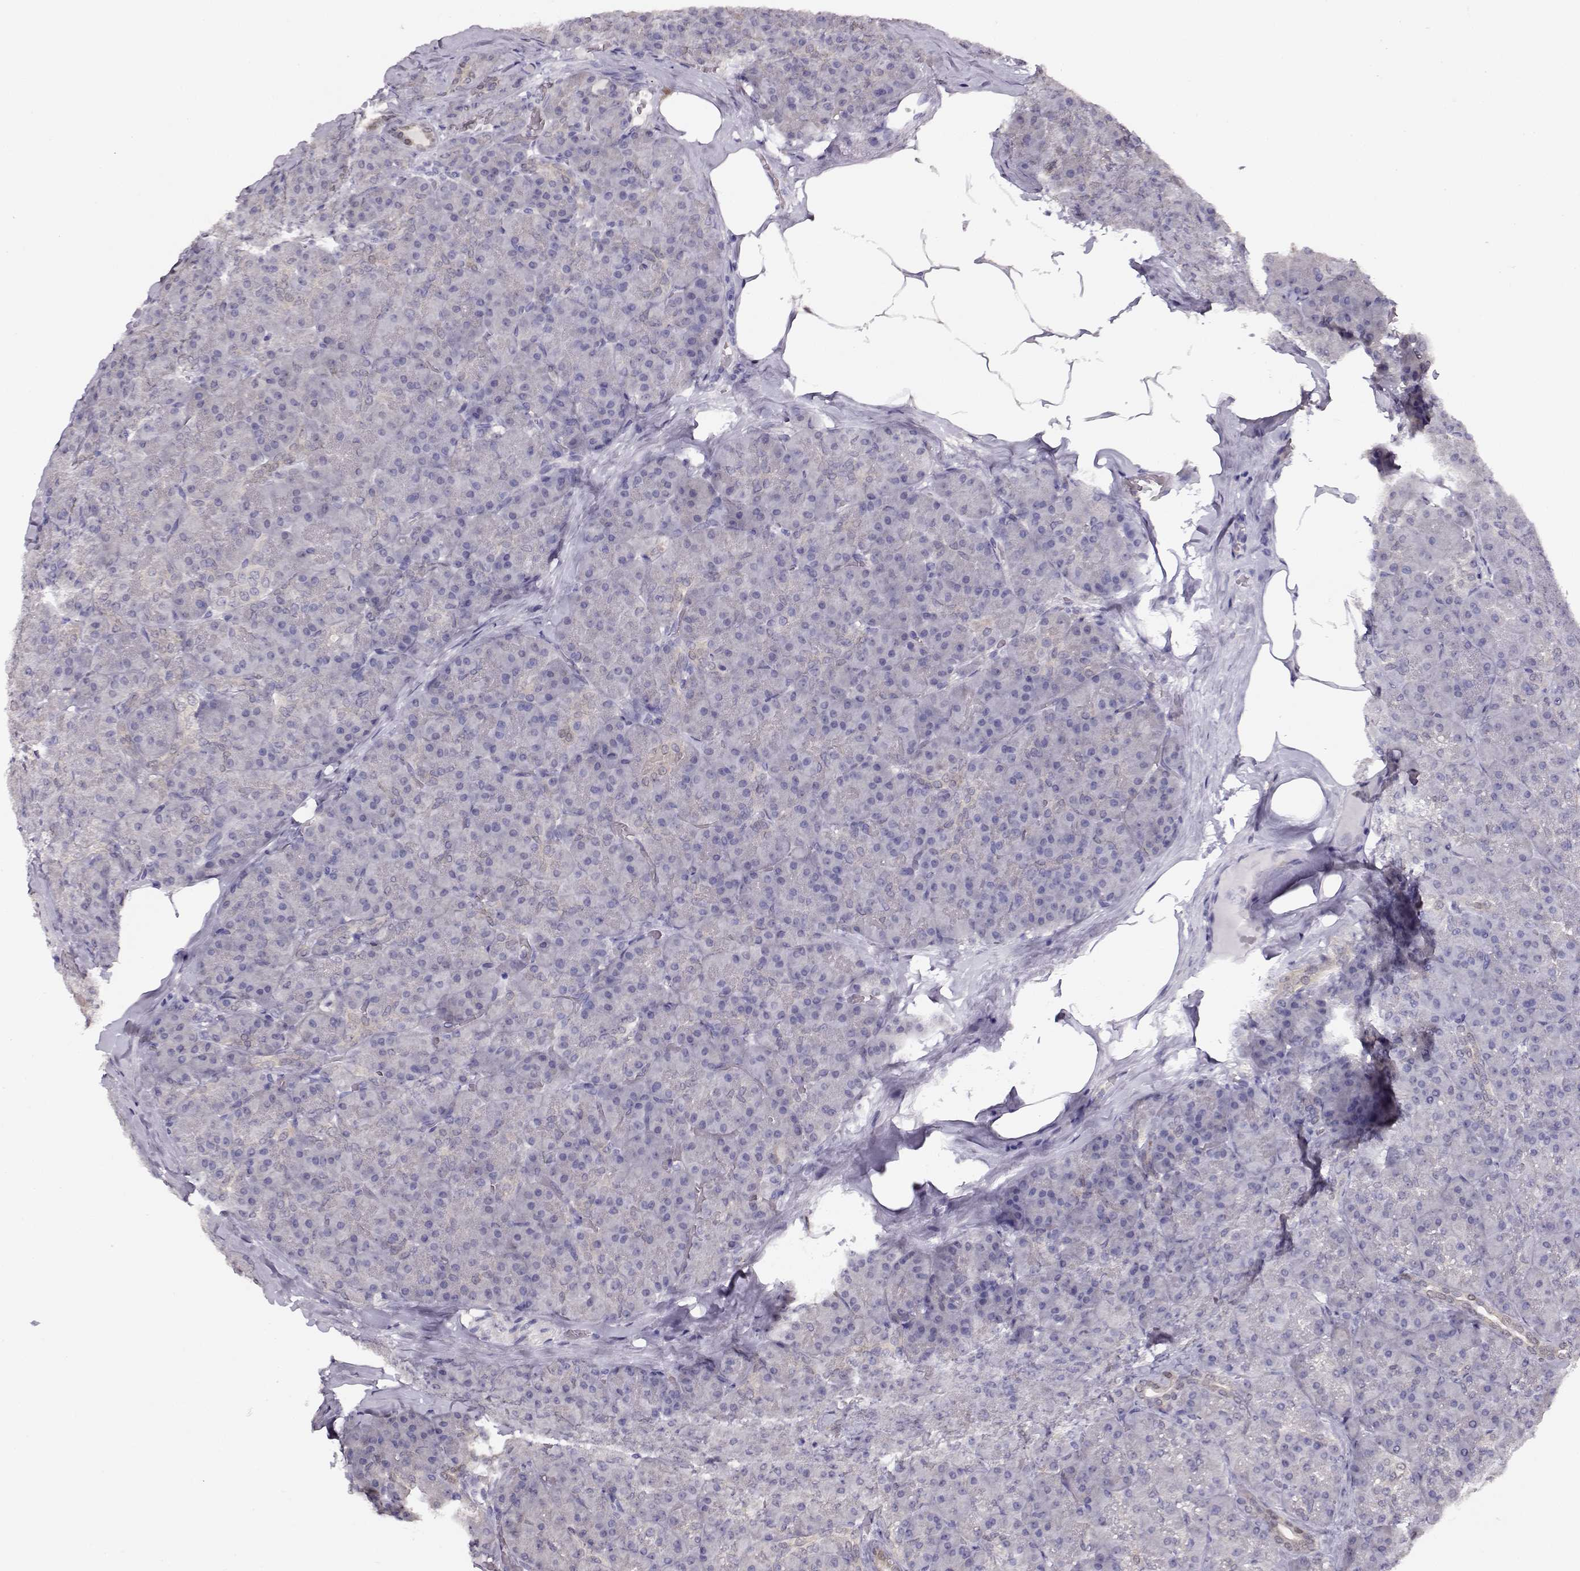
{"staining": {"intensity": "negative", "quantity": "none", "location": "none"}, "tissue": "pancreas", "cell_type": "Exocrine glandular cells", "image_type": "normal", "snomed": [{"axis": "morphology", "description": "Normal tissue, NOS"}, {"axis": "topography", "description": "Pancreas"}], "caption": "Immunohistochemical staining of normal human pancreas exhibits no significant expression in exocrine glandular cells.", "gene": "CCR8", "patient": {"sex": "male", "age": 57}}